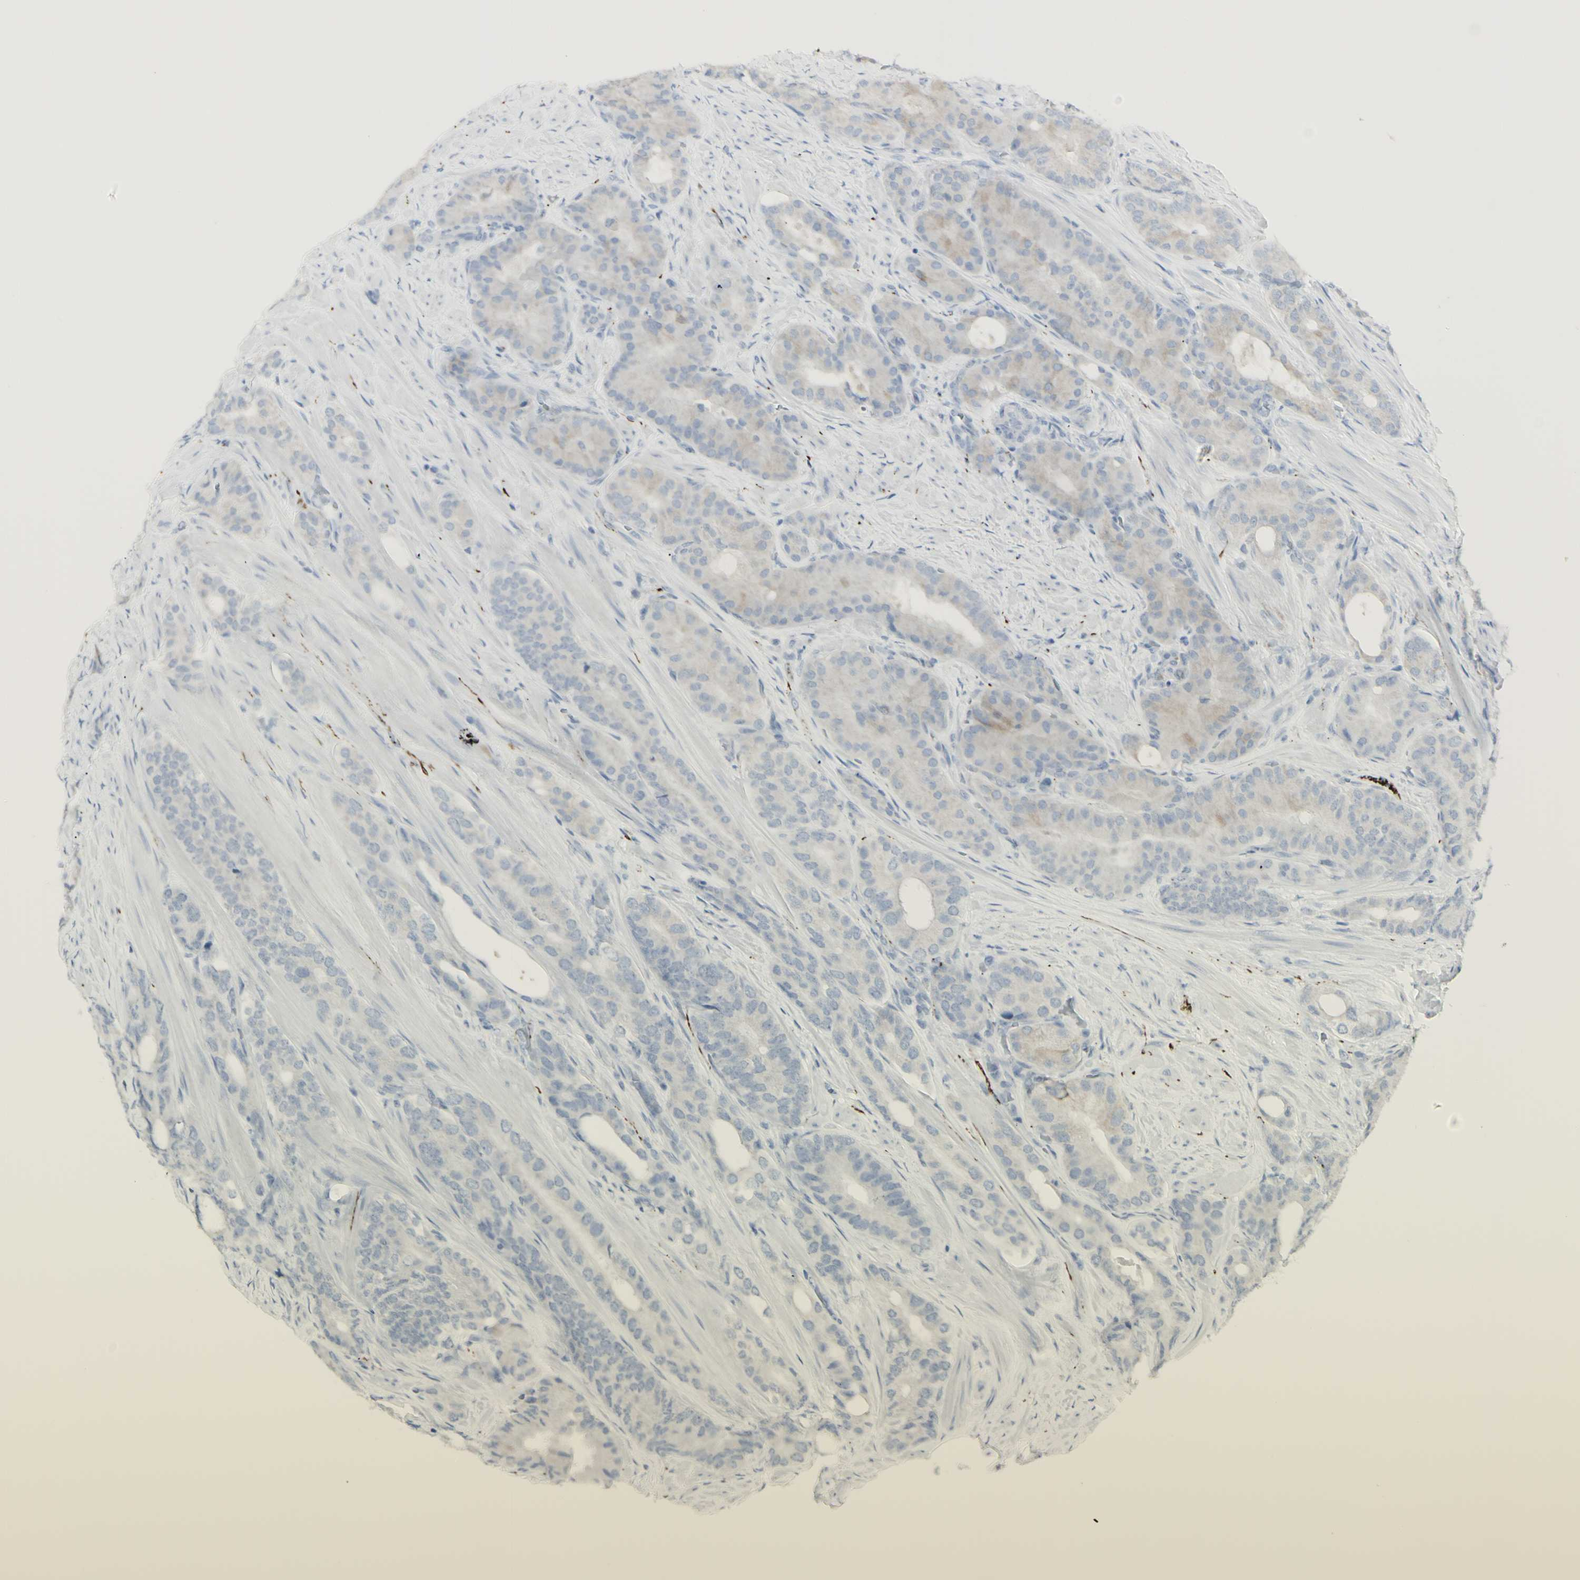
{"staining": {"intensity": "negative", "quantity": "none", "location": "none"}, "tissue": "prostate cancer", "cell_type": "Tumor cells", "image_type": "cancer", "snomed": [{"axis": "morphology", "description": "Adenocarcinoma, Low grade"}, {"axis": "topography", "description": "Prostate"}], "caption": "IHC of human prostate cancer demonstrates no expression in tumor cells.", "gene": "ENSG00000198211", "patient": {"sex": "male", "age": 63}}